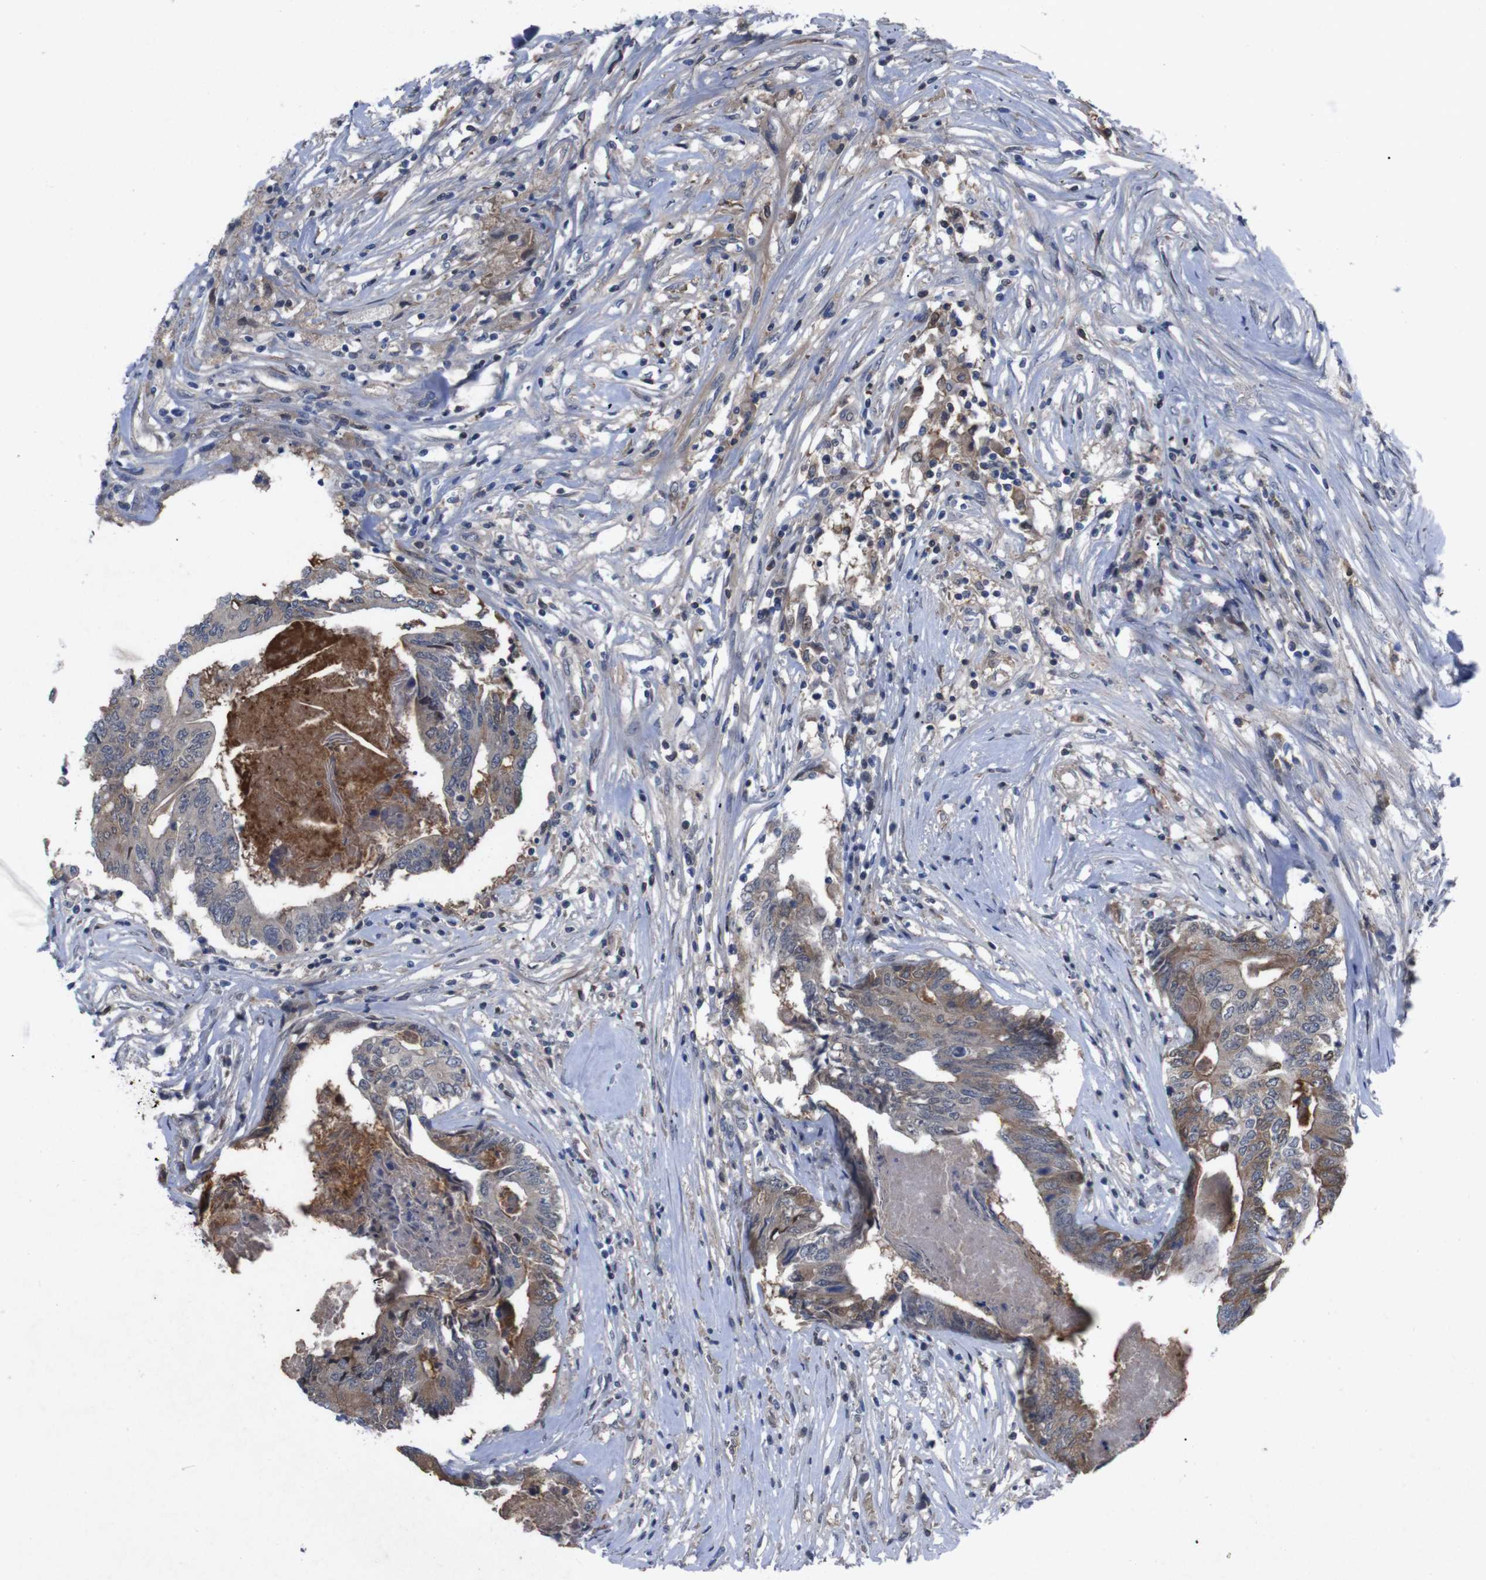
{"staining": {"intensity": "moderate", "quantity": "25%-75%", "location": "cytoplasmic/membranous"}, "tissue": "colorectal cancer", "cell_type": "Tumor cells", "image_type": "cancer", "snomed": [{"axis": "morphology", "description": "Adenocarcinoma, NOS"}, {"axis": "topography", "description": "Rectum"}], "caption": "Brown immunohistochemical staining in human adenocarcinoma (colorectal) shows moderate cytoplasmic/membranous positivity in approximately 25%-75% of tumor cells. (Stains: DAB (3,3'-diaminobenzidine) in brown, nuclei in blue, Microscopy: brightfield microscopy at high magnification).", "gene": "SPTB", "patient": {"sex": "male", "age": 63}}